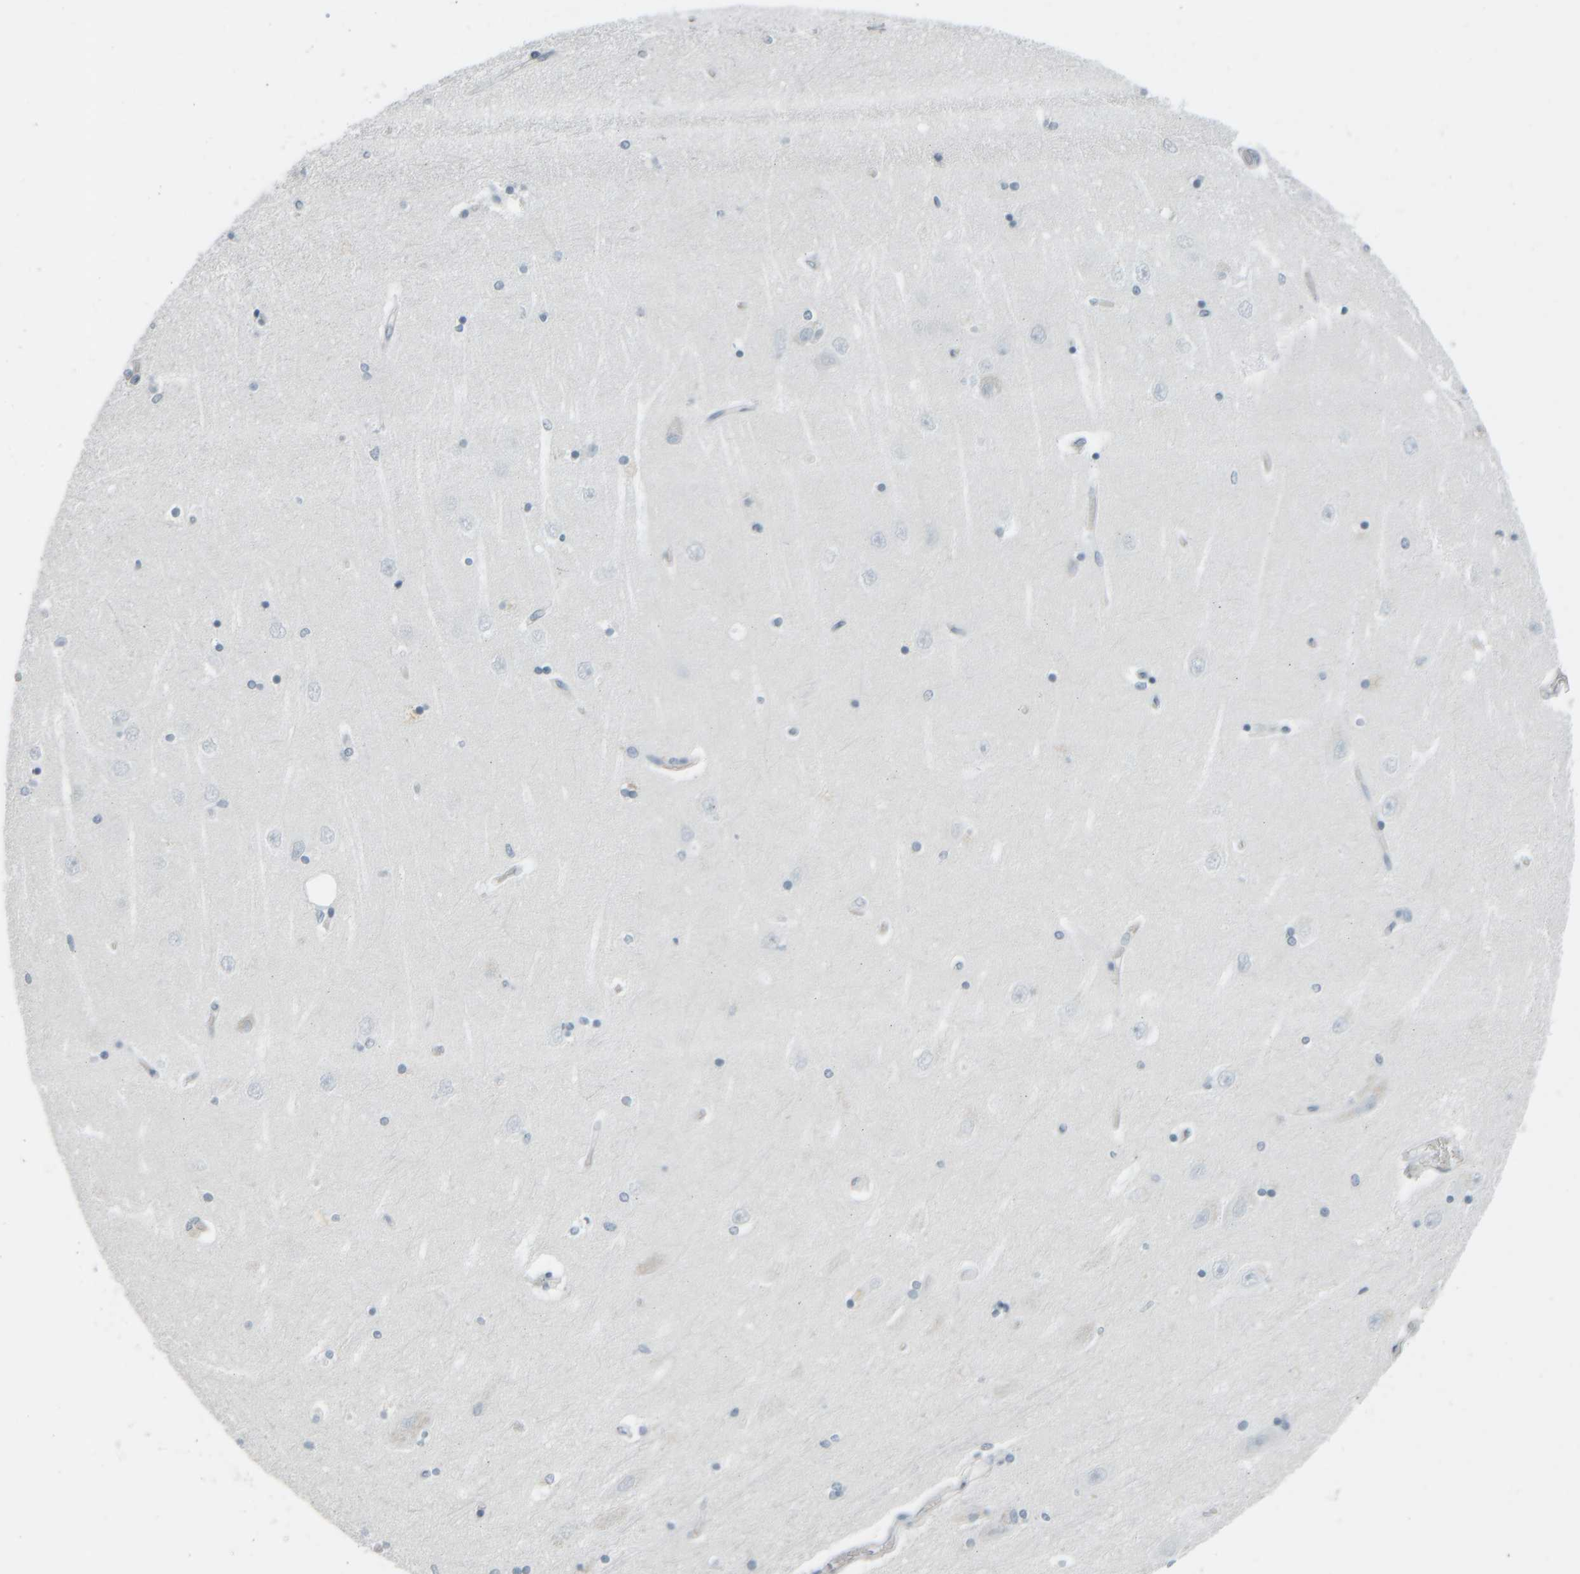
{"staining": {"intensity": "negative", "quantity": "none", "location": "none"}, "tissue": "hippocampus", "cell_type": "Glial cells", "image_type": "normal", "snomed": [{"axis": "morphology", "description": "Normal tissue, NOS"}, {"axis": "topography", "description": "Hippocampus"}], "caption": "Immunohistochemical staining of normal hippocampus shows no significant expression in glial cells.", "gene": "TPSAB1", "patient": {"sex": "female", "age": 54}}